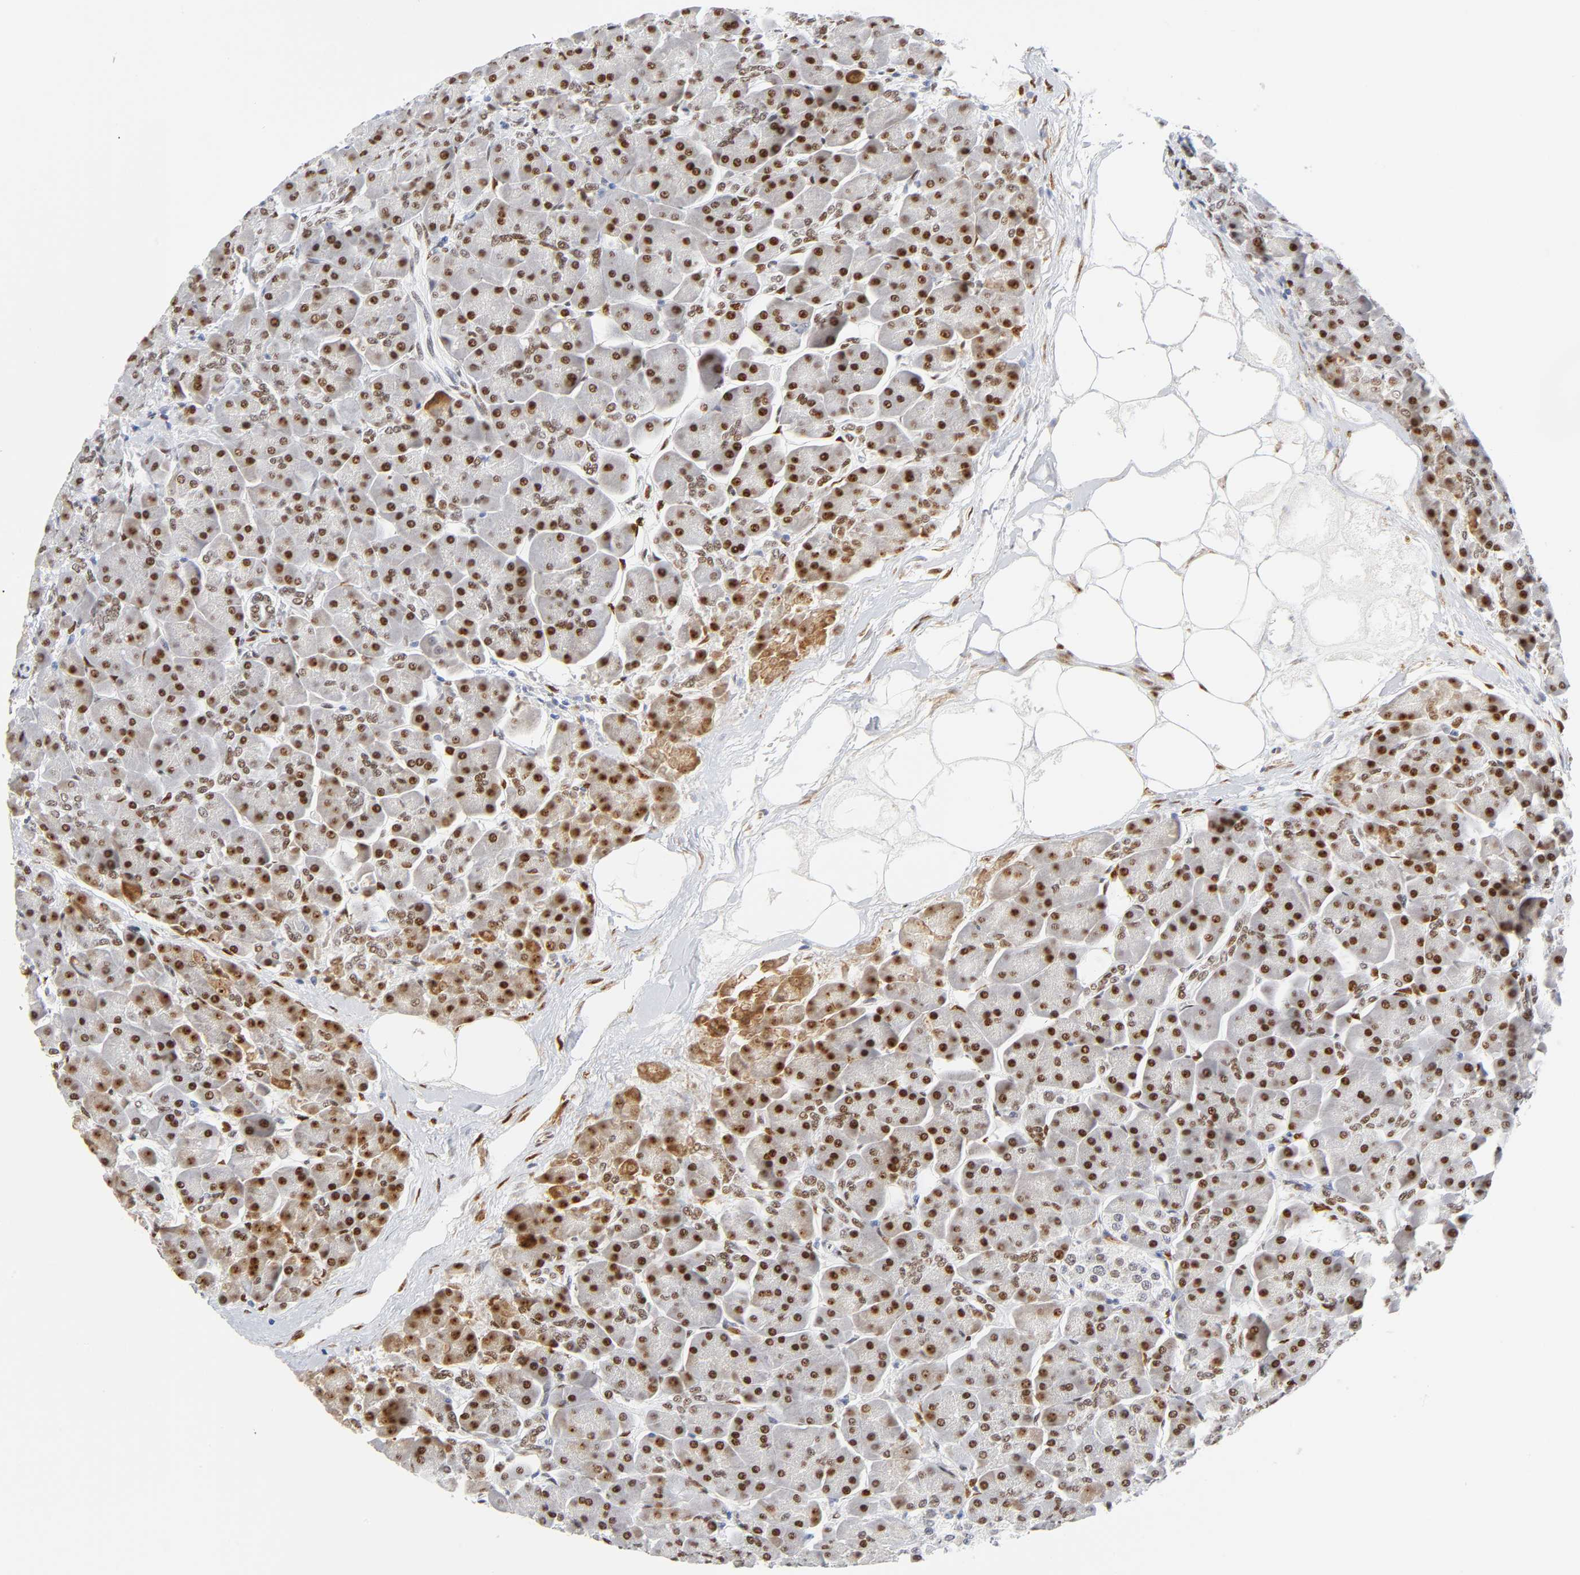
{"staining": {"intensity": "strong", "quantity": ">75%", "location": "nuclear"}, "tissue": "pancreas", "cell_type": "Exocrine glandular cells", "image_type": "normal", "snomed": [{"axis": "morphology", "description": "Normal tissue, NOS"}, {"axis": "topography", "description": "Pancreas"}], "caption": "DAB immunohistochemical staining of normal human pancreas reveals strong nuclear protein positivity in about >75% of exocrine glandular cells. The staining was performed using DAB to visualize the protein expression in brown, while the nuclei were stained in blue with hematoxylin (Magnification: 20x).", "gene": "NFIC", "patient": {"sex": "male", "age": 66}}